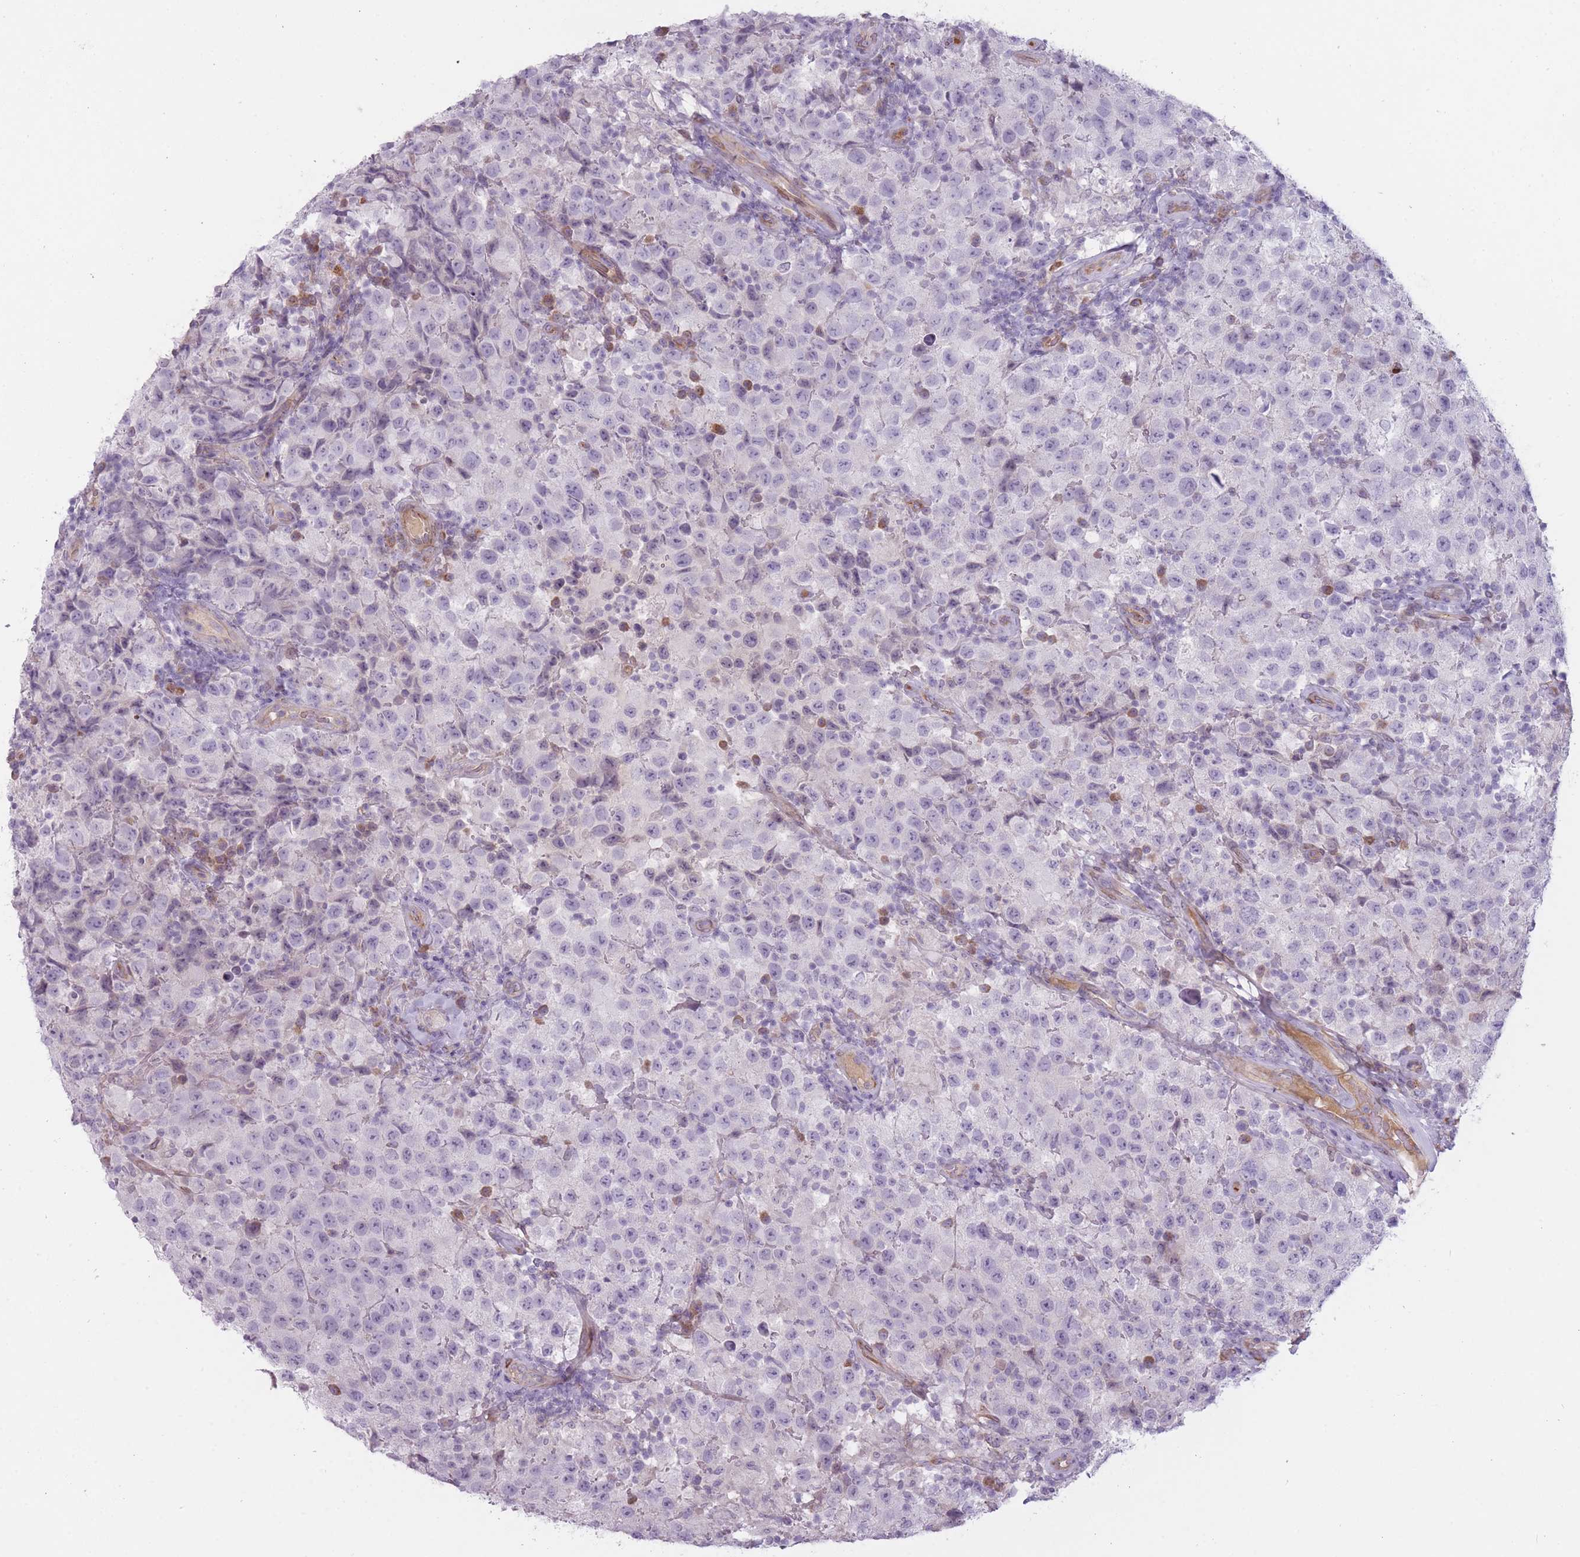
{"staining": {"intensity": "negative", "quantity": "none", "location": "none"}, "tissue": "testis cancer", "cell_type": "Tumor cells", "image_type": "cancer", "snomed": [{"axis": "morphology", "description": "Seminoma, NOS"}, {"axis": "morphology", "description": "Carcinoma, Embryonal, NOS"}, {"axis": "topography", "description": "Testis"}], "caption": "High magnification brightfield microscopy of testis cancer stained with DAB (brown) and counterstained with hematoxylin (blue): tumor cells show no significant positivity.", "gene": "PGRMC2", "patient": {"sex": "male", "age": 41}}